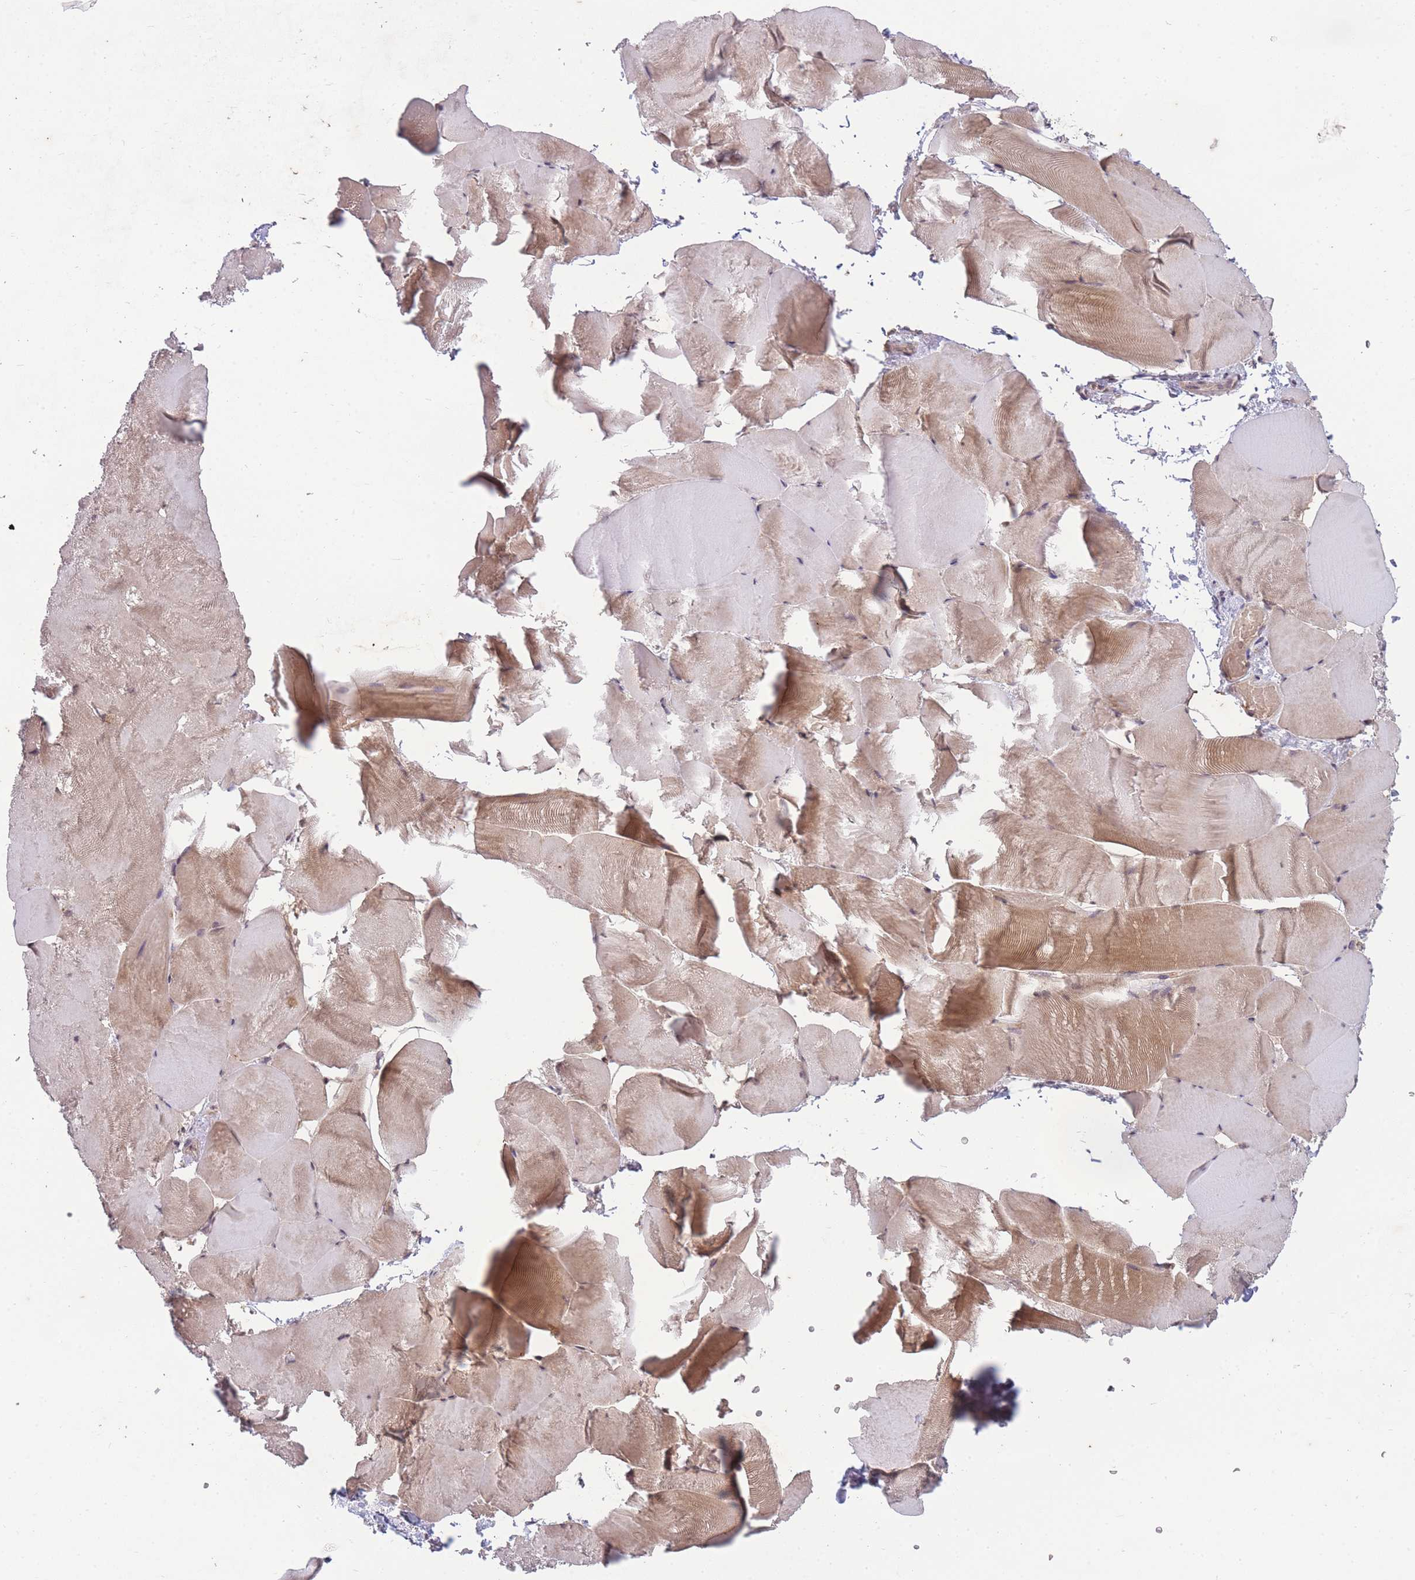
{"staining": {"intensity": "moderate", "quantity": "<25%", "location": "cytoplasmic/membranous"}, "tissue": "skeletal muscle", "cell_type": "Myocytes", "image_type": "normal", "snomed": [{"axis": "morphology", "description": "Normal tissue, NOS"}, {"axis": "topography", "description": "Skeletal muscle"}], "caption": "A photomicrograph showing moderate cytoplasmic/membranous expression in approximately <25% of myocytes in normal skeletal muscle, as visualized by brown immunohistochemical staining.", "gene": "RALGDS", "patient": {"sex": "female", "age": 64}}